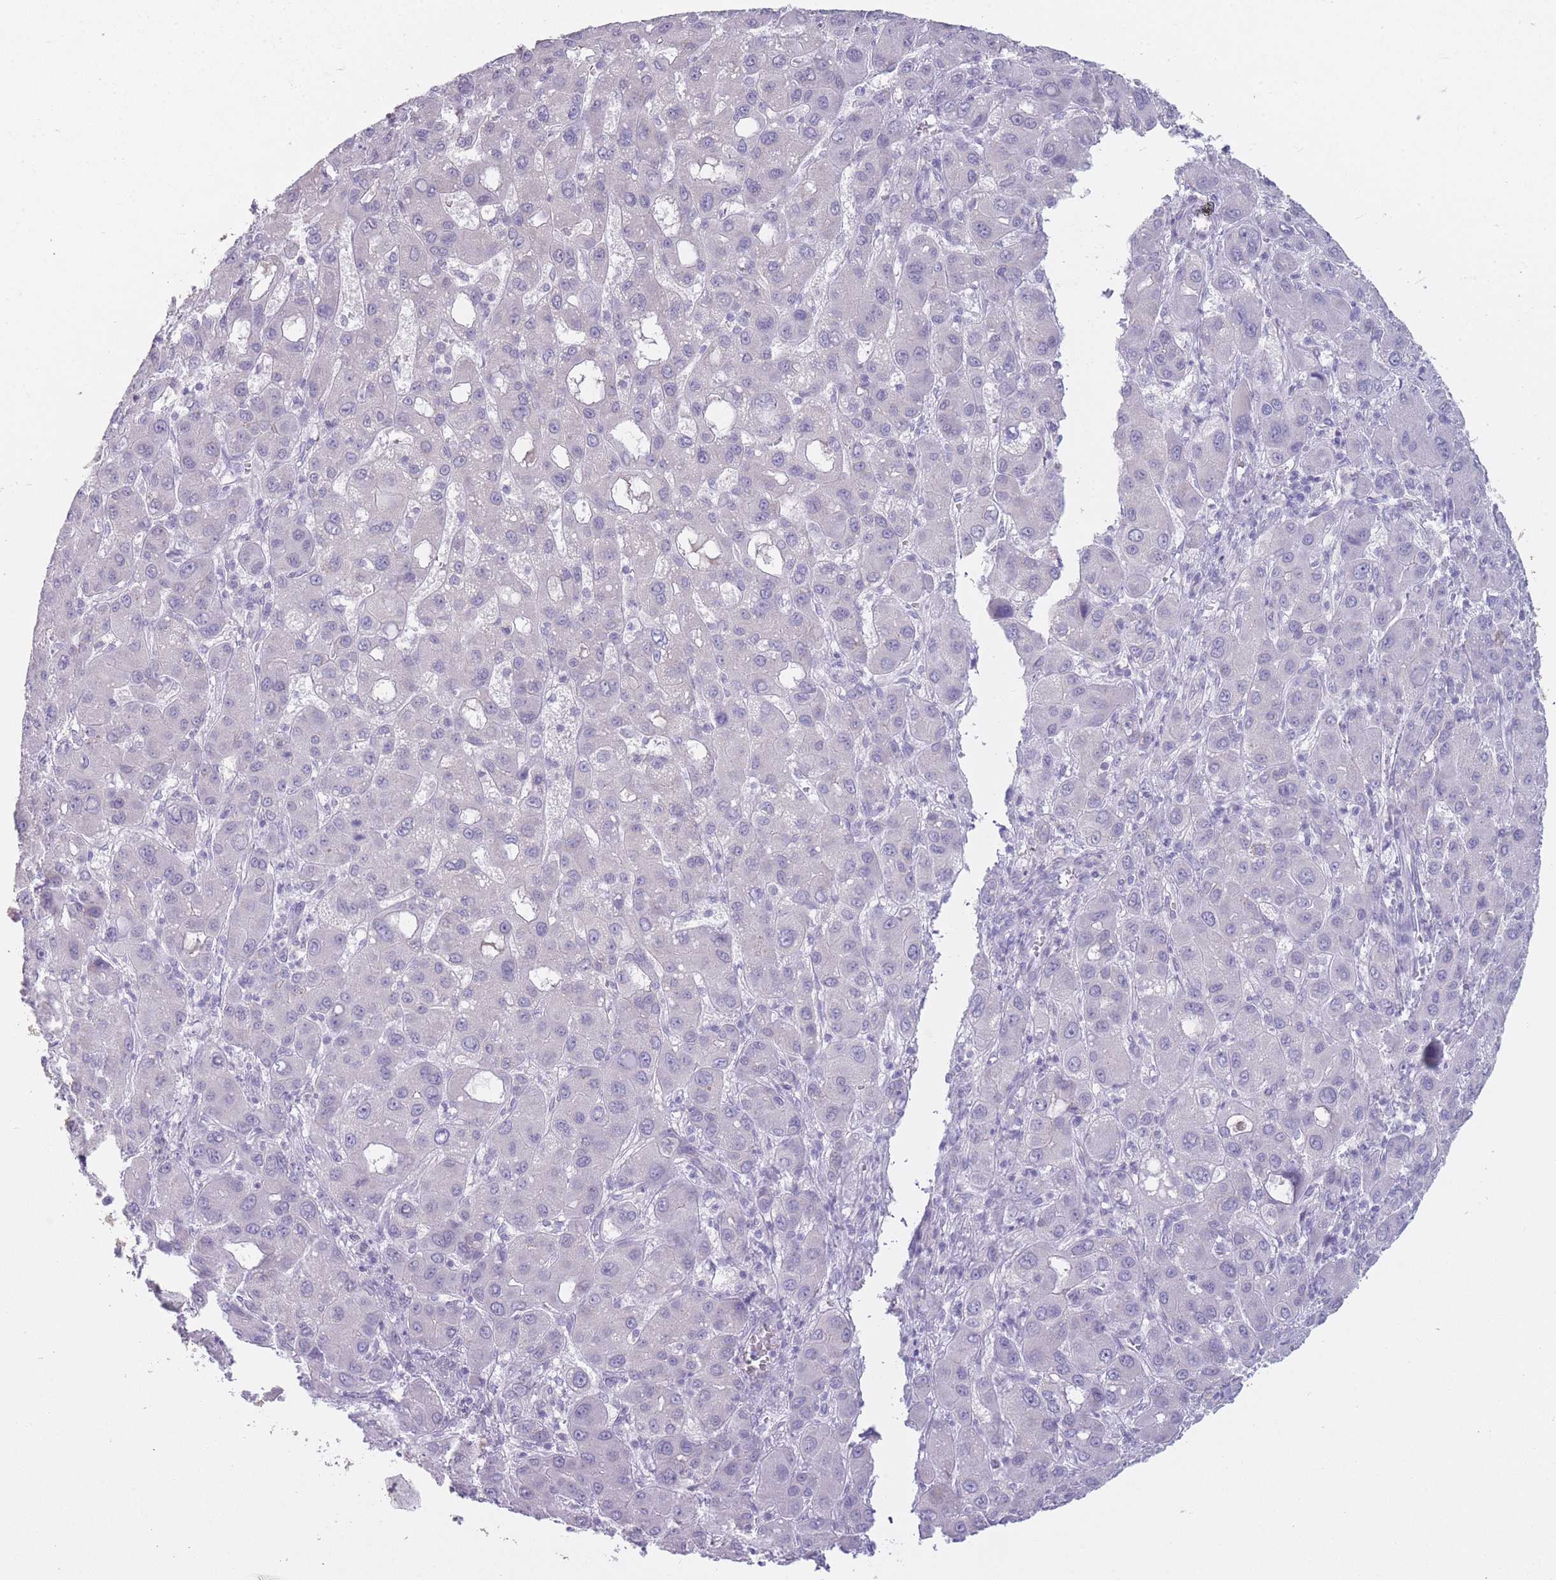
{"staining": {"intensity": "negative", "quantity": "none", "location": "none"}, "tissue": "liver cancer", "cell_type": "Tumor cells", "image_type": "cancer", "snomed": [{"axis": "morphology", "description": "Carcinoma, Hepatocellular, NOS"}, {"axis": "topography", "description": "Liver"}], "caption": "Liver cancer was stained to show a protein in brown. There is no significant expression in tumor cells.", "gene": "DCANP1", "patient": {"sex": "male", "age": 55}}